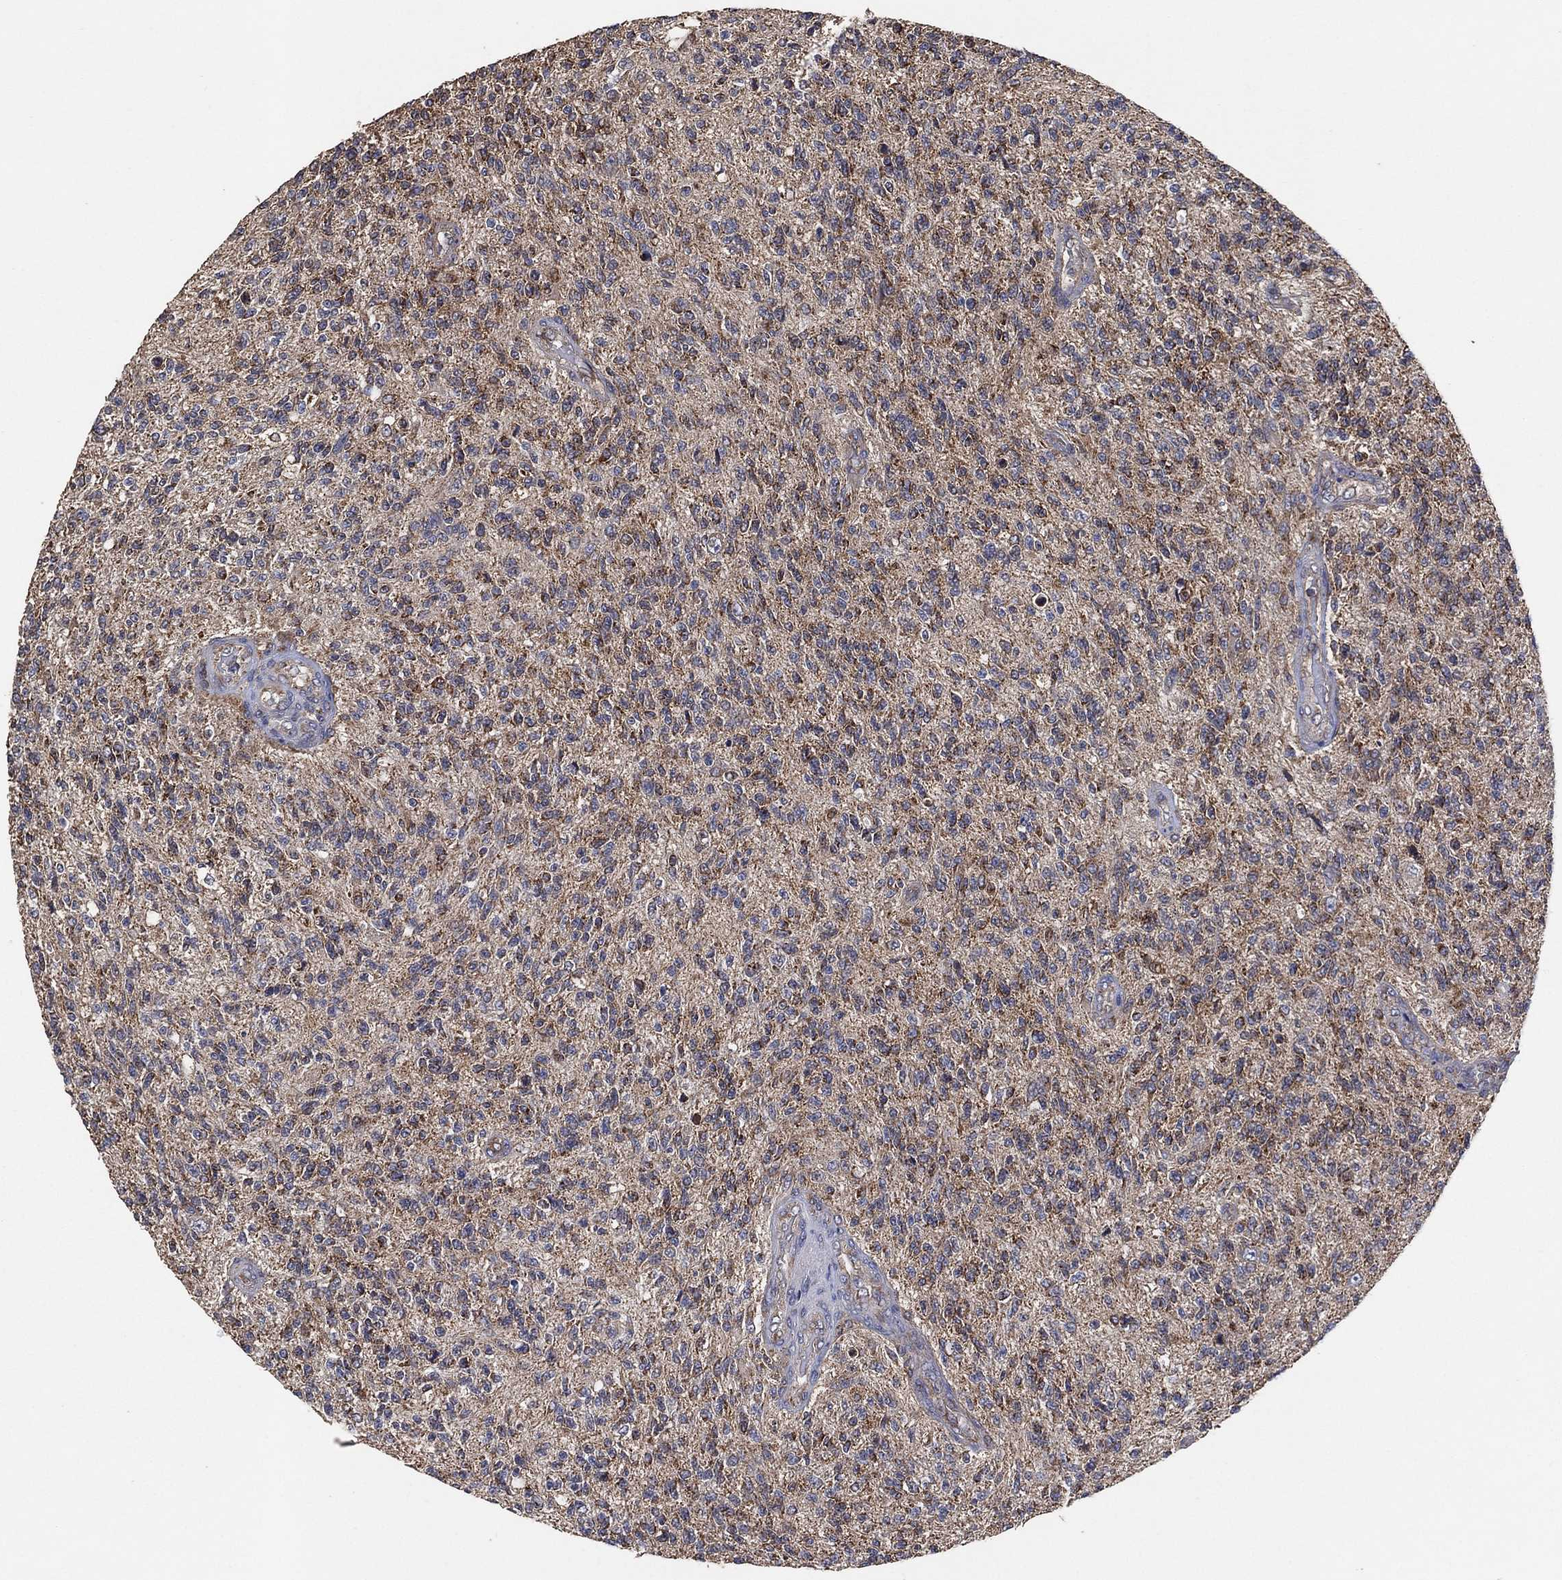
{"staining": {"intensity": "moderate", "quantity": "<25%", "location": "cytoplasmic/membranous"}, "tissue": "glioma", "cell_type": "Tumor cells", "image_type": "cancer", "snomed": [{"axis": "morphology", "description": "Glioma, malignant, High grade"}, {"axis": "topography", "description": "Brain"}], "caption": "This is a histology image of immunohistochemistry staining of malignant high-grade glioma, which shows moderate positivity in the cytoplasmic/membranous of tumor cells.", "gene": "LIMD1", "patient": {"sex": "male", "age": 56}}